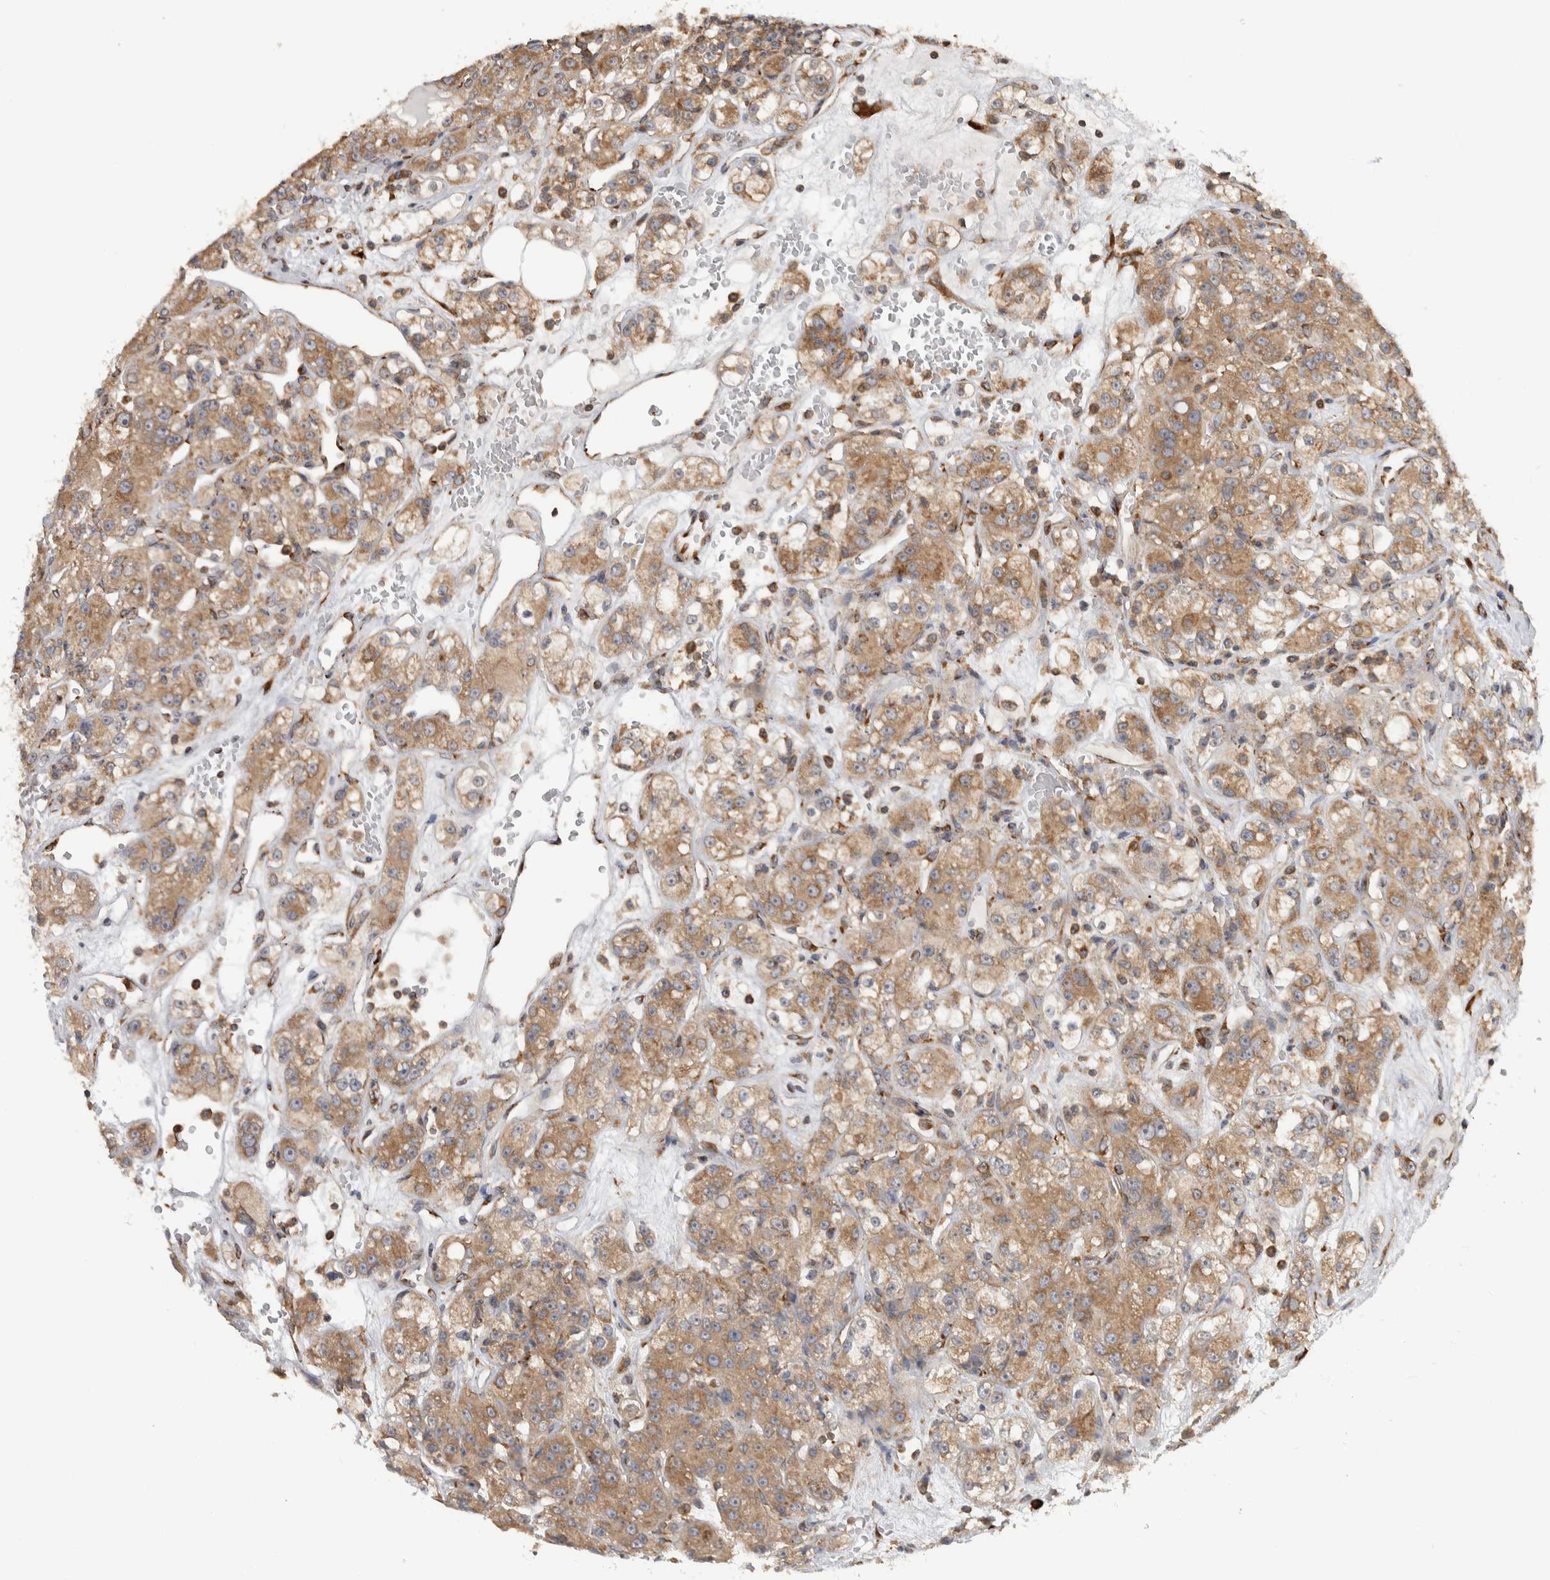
{"staining": {"intensity": "moderate", "quantity": ">75%", "location": "cytoplasmic/membranous"}, "tissue": "renal cancer", "cell_type": "Tumor cells", "image_type": "cancer", "snomed": [{"axis": "morphology", "description": "Normal tissue, NOS"}, {"axis": "morphology", "description": "Adenocarcinoma, NOS"}, {"axis": "topography", "description": "Kidney"}], "caption": "Protein staining displays moderate cytoplasmic/membranous expression in about >75% of tumor cells in renal adenocarcinoma.", "gene": "EIF3H", "patient": {"sex": "male", "age": 61}}